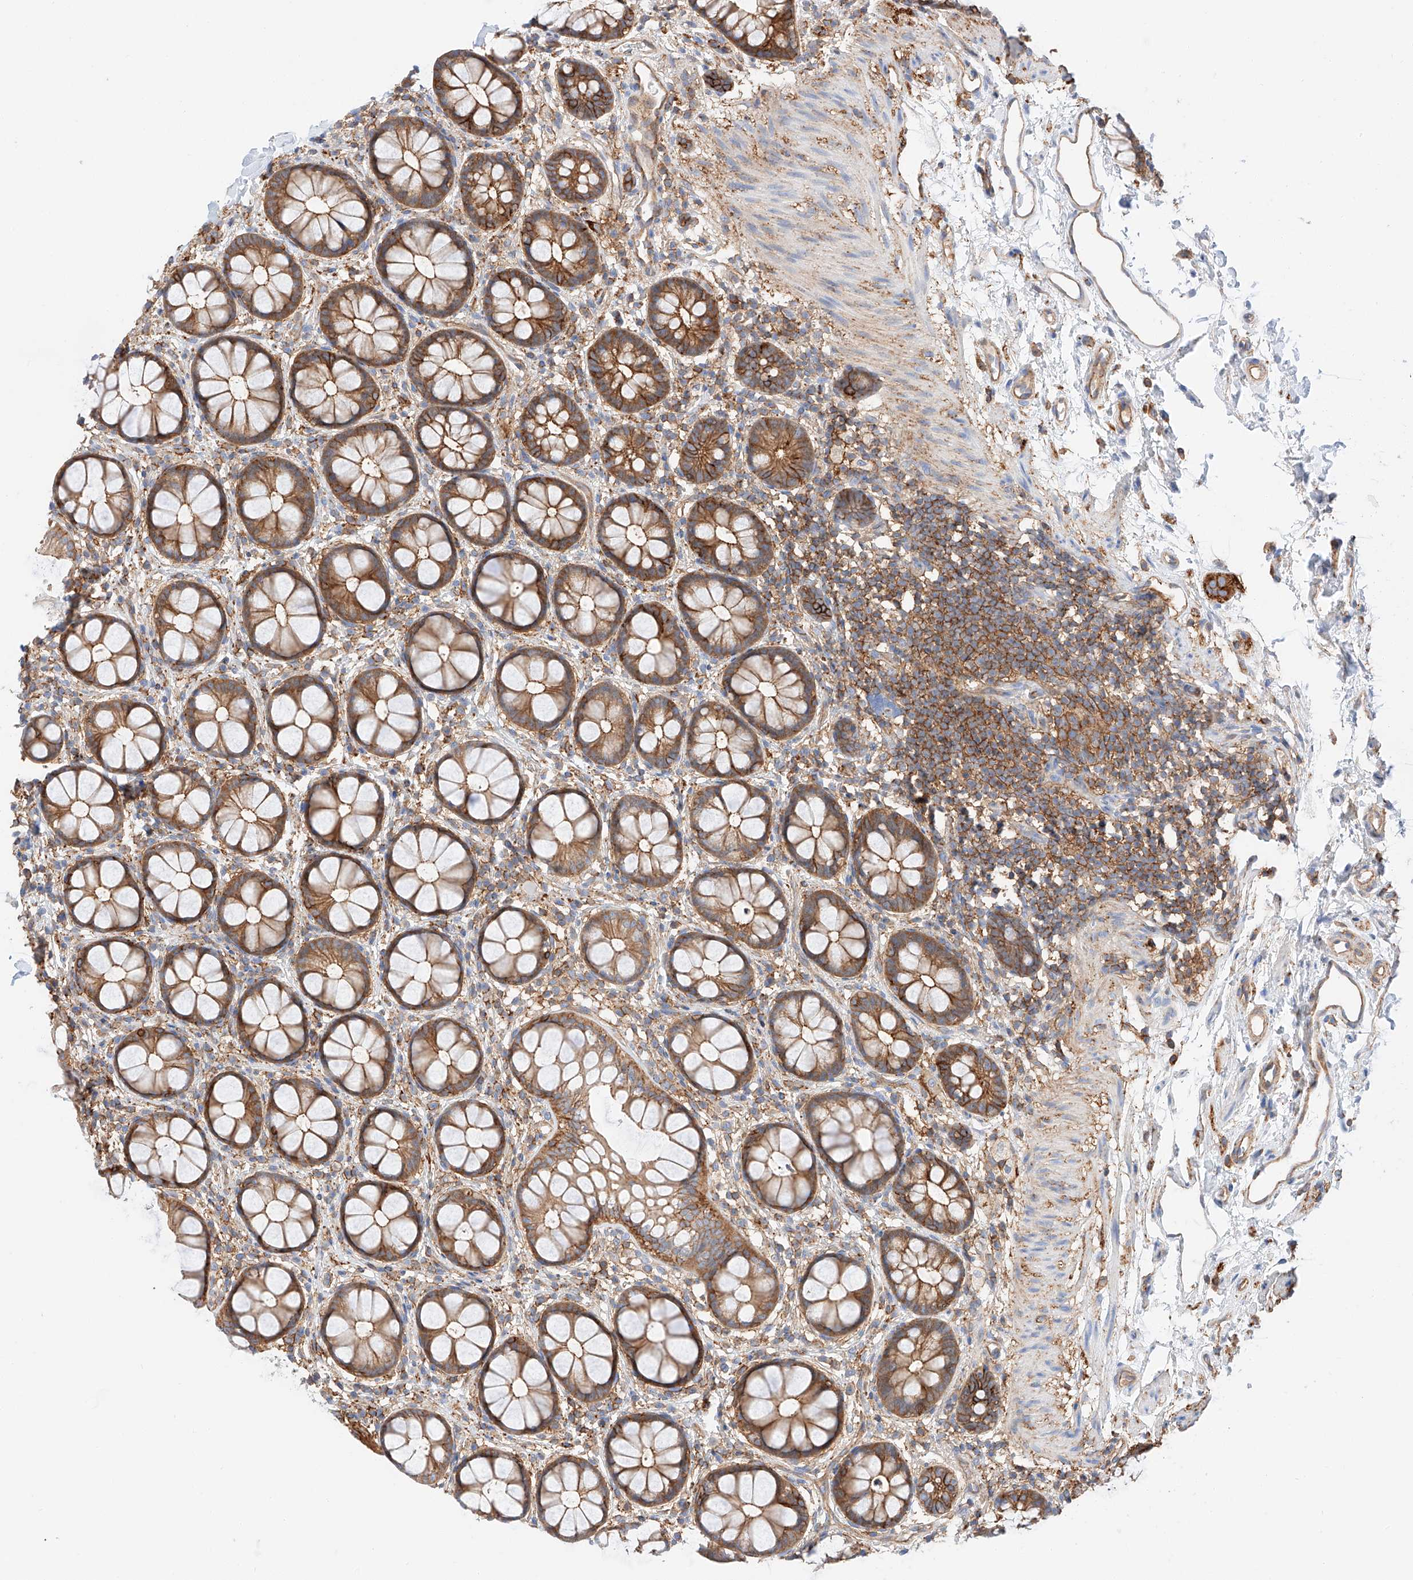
{"staining": {"intensity": "moderate", "quantity": ">75%", "location": "cytoplasmic/membranous"}, "tissue": "rectum", "cell_type": "Glandular cells", "image_type": "normal", "snomed": [{"axis": "morphology", "description": "Normal tissue, NOS"}, {"axis": "topography", "description": "Rectum"}], "caption": "Immunohistochemistry (IHC) micrograph of normal rectum stained for a protein (brown), which demonstrates medium levels of moderate cytoplasmic/membranous expression in approximately >75% of glandular cells.", "gene": "ENSG00000259132", "patient": {"sex": "female", "age": 65}}